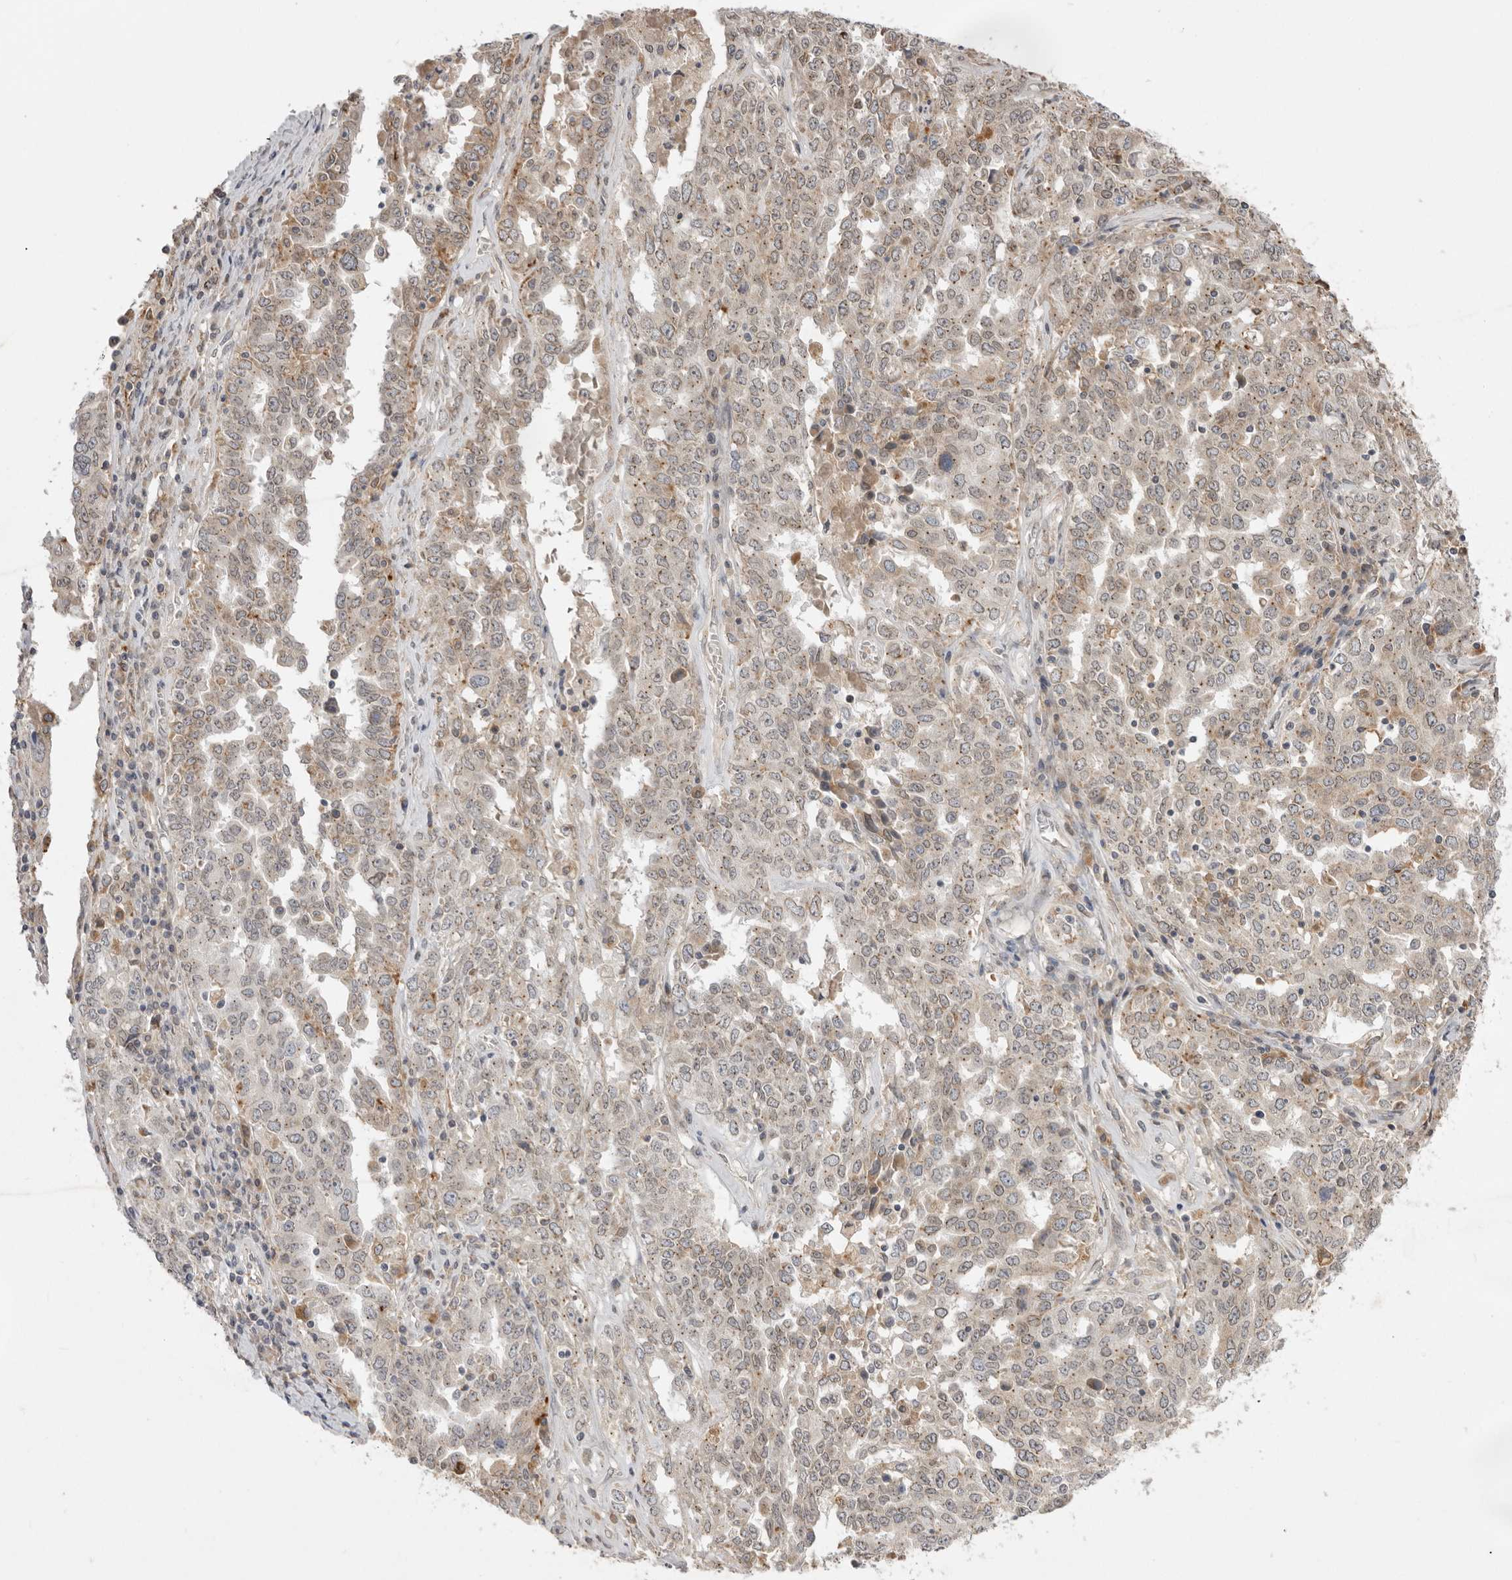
{"staining": {"intensity": "weak", "quantity": ">75%", "location": "cytoplasmic/membranous"}, "tissue": "ovarian cancer", "cell_type": "Tumor cells", "image_type": "cancer", "snomed": [{"axis": "morphology", "description": "Carcinoma, endometroid"}, {"axis": "topography", "description": "Ovary"}], "caption": "There is low levels of weak cytoplasmic/membranous staining in tumor cells of endometroid carcinoma (ovarian), as demonstrated by immunohistochemical staining (brown color).", "gene": "TLR3", "patient": {"sex": "female", "age": 62}}